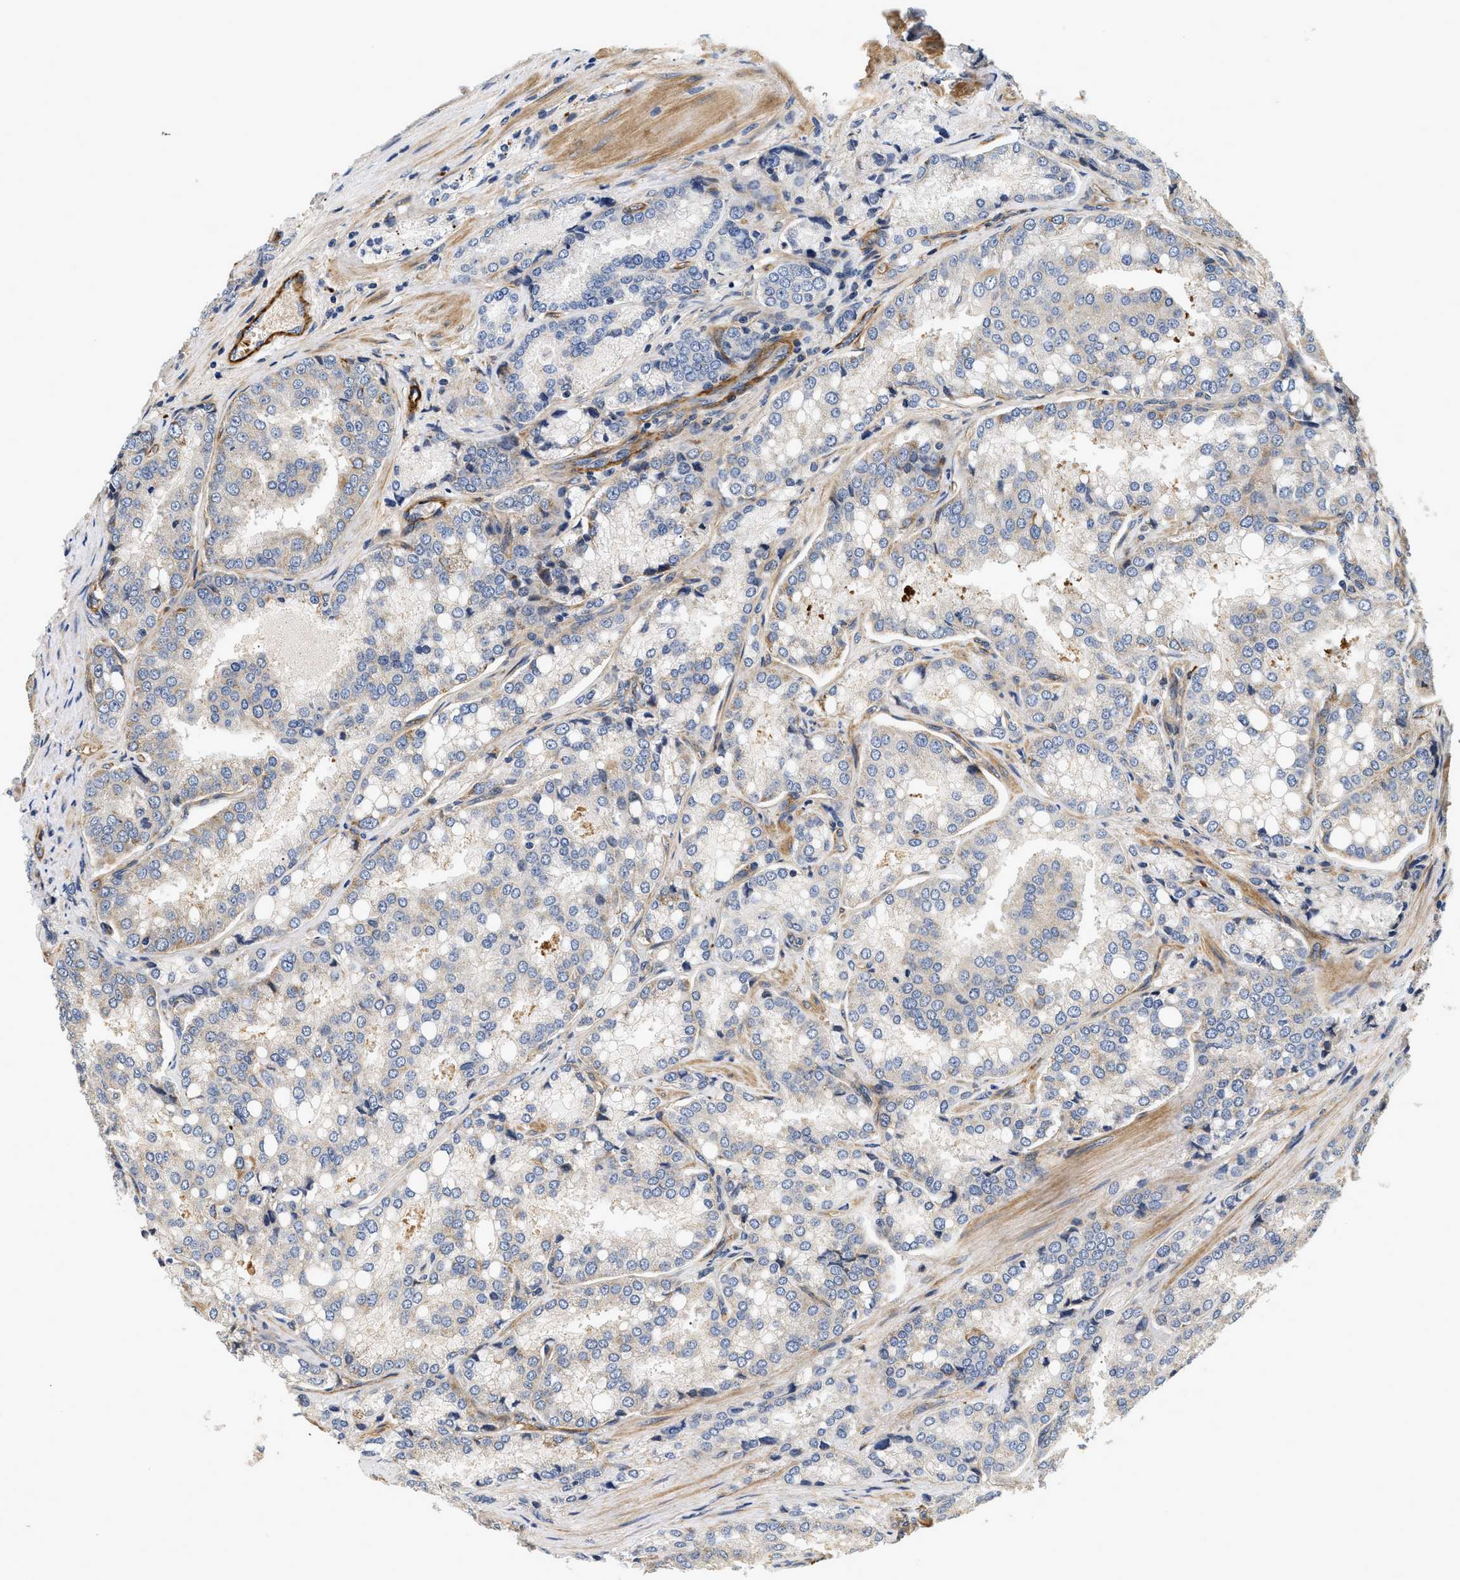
{"staining": {"intensity": "negative", "quantity": "none", "location": "none"}, "tissue": "prostate cancer", "cell_type": "Tumor cells", "image_type": "cancer", "snomed": [{"axis": "morphology", "description": "Adenocarcinoma, High grade"}, {"axis": "topography", "description": "Prostate"}], "caption": "Immunohistochemical staining of human adenocarcinoma (high-grade) (prostate) reveals no significant expression in tumor cells. Nuclei are stained in blue.", "gene": "NME6", "patient": {"sex": "male", "age": 50}}